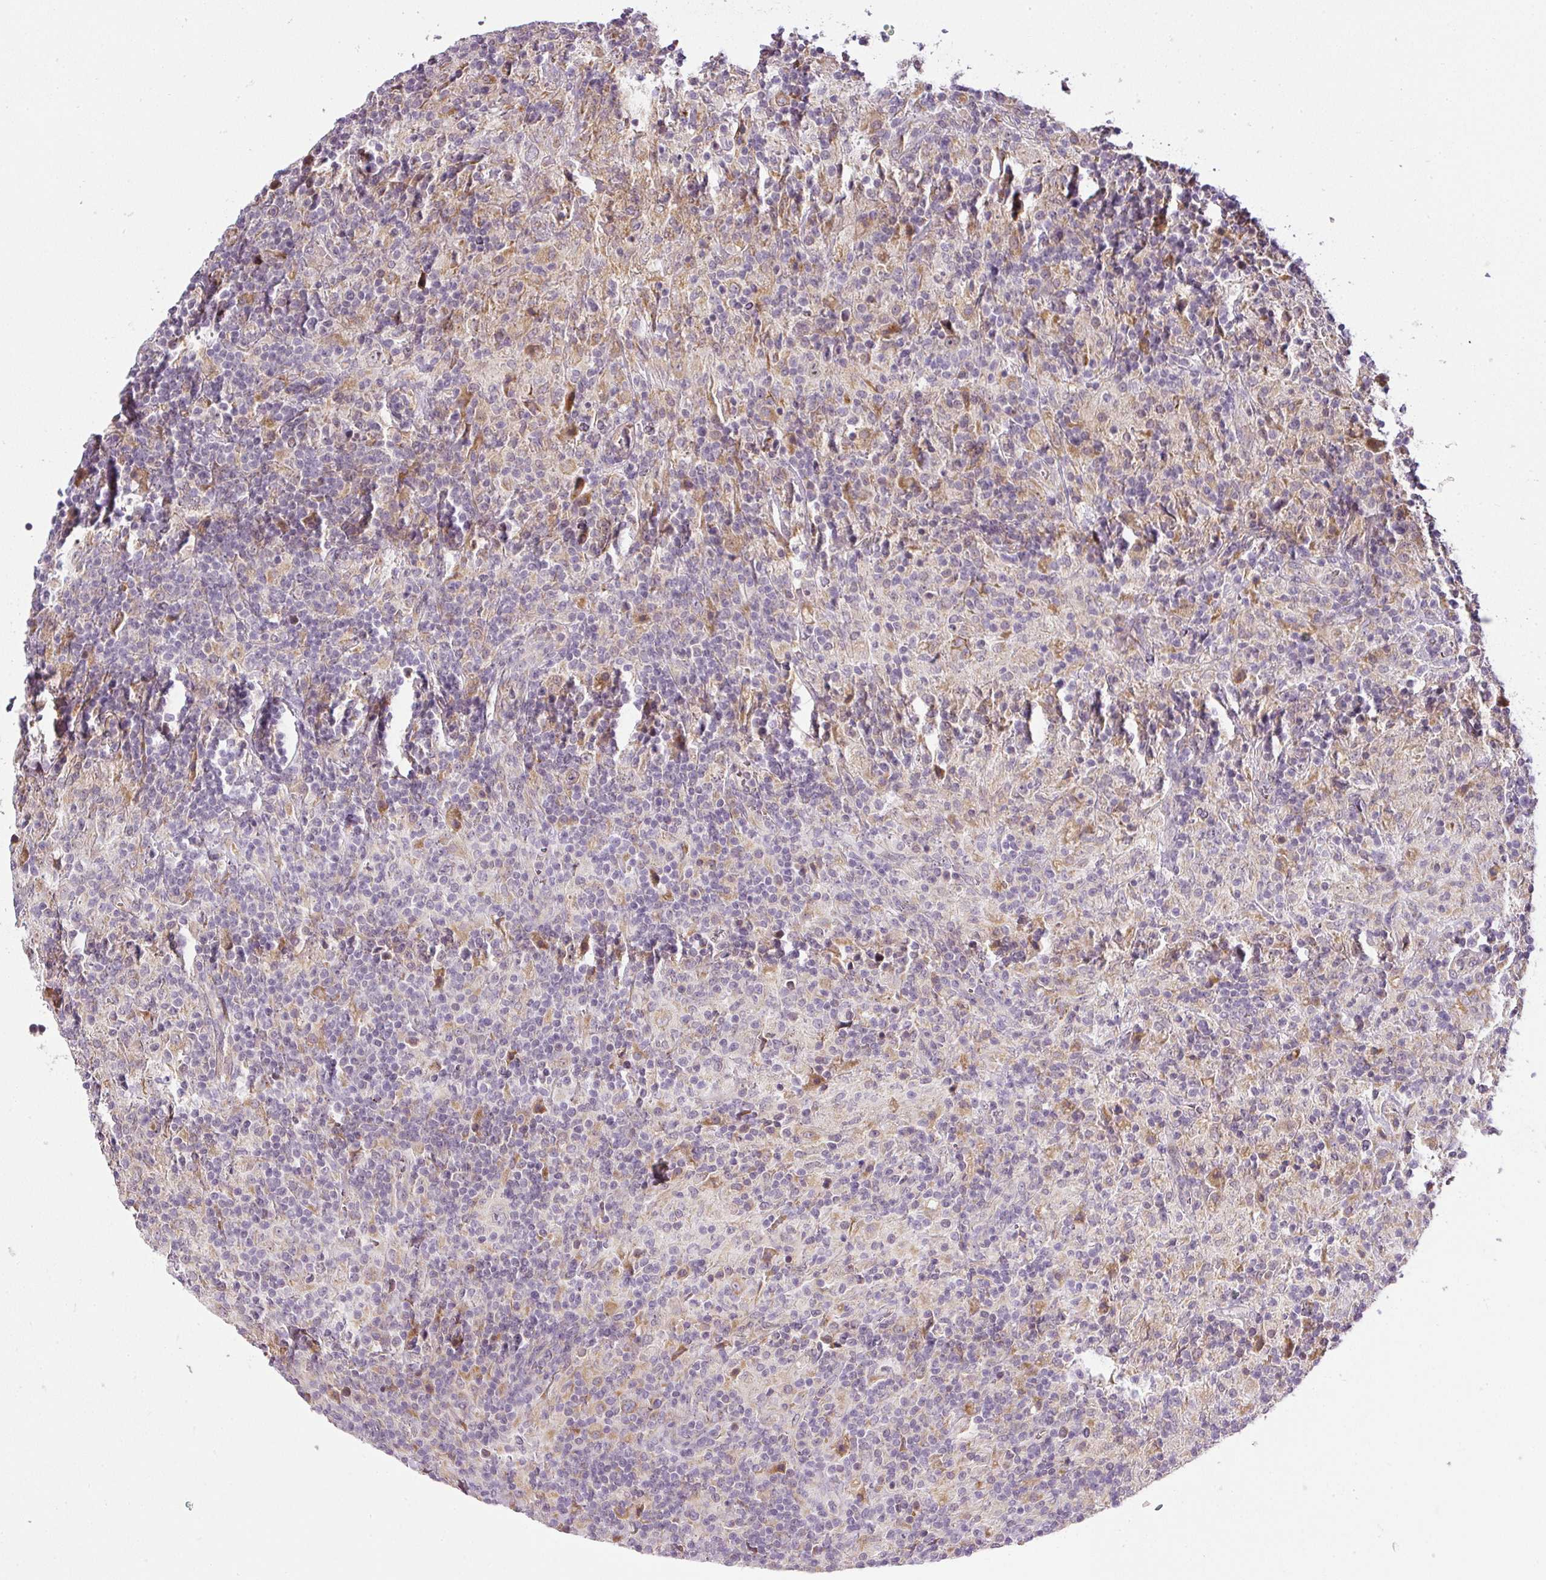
{"staining": {"intensity": "negative", "quantity": "none", "location": "none"}, "tissue": "lymphoma", "cell_type": "Tumor cells", "image_type": "cancer", "snomed": [{"axis": "morphology", "description": "Hodgkin's disease, NOS"}, {"axis": "topography", "description": "Lymph node"}], "caption": "Immunohistochemistry (IHC) photomicrograph of neoplastic tissue: human Hodgkin's disease stained with DAB (3,3'-diaminobenzidine) reveals no significant protein positivity in tumor cells.", "gene": "MED19", "patient": {"sex": "male", "age": 70}}